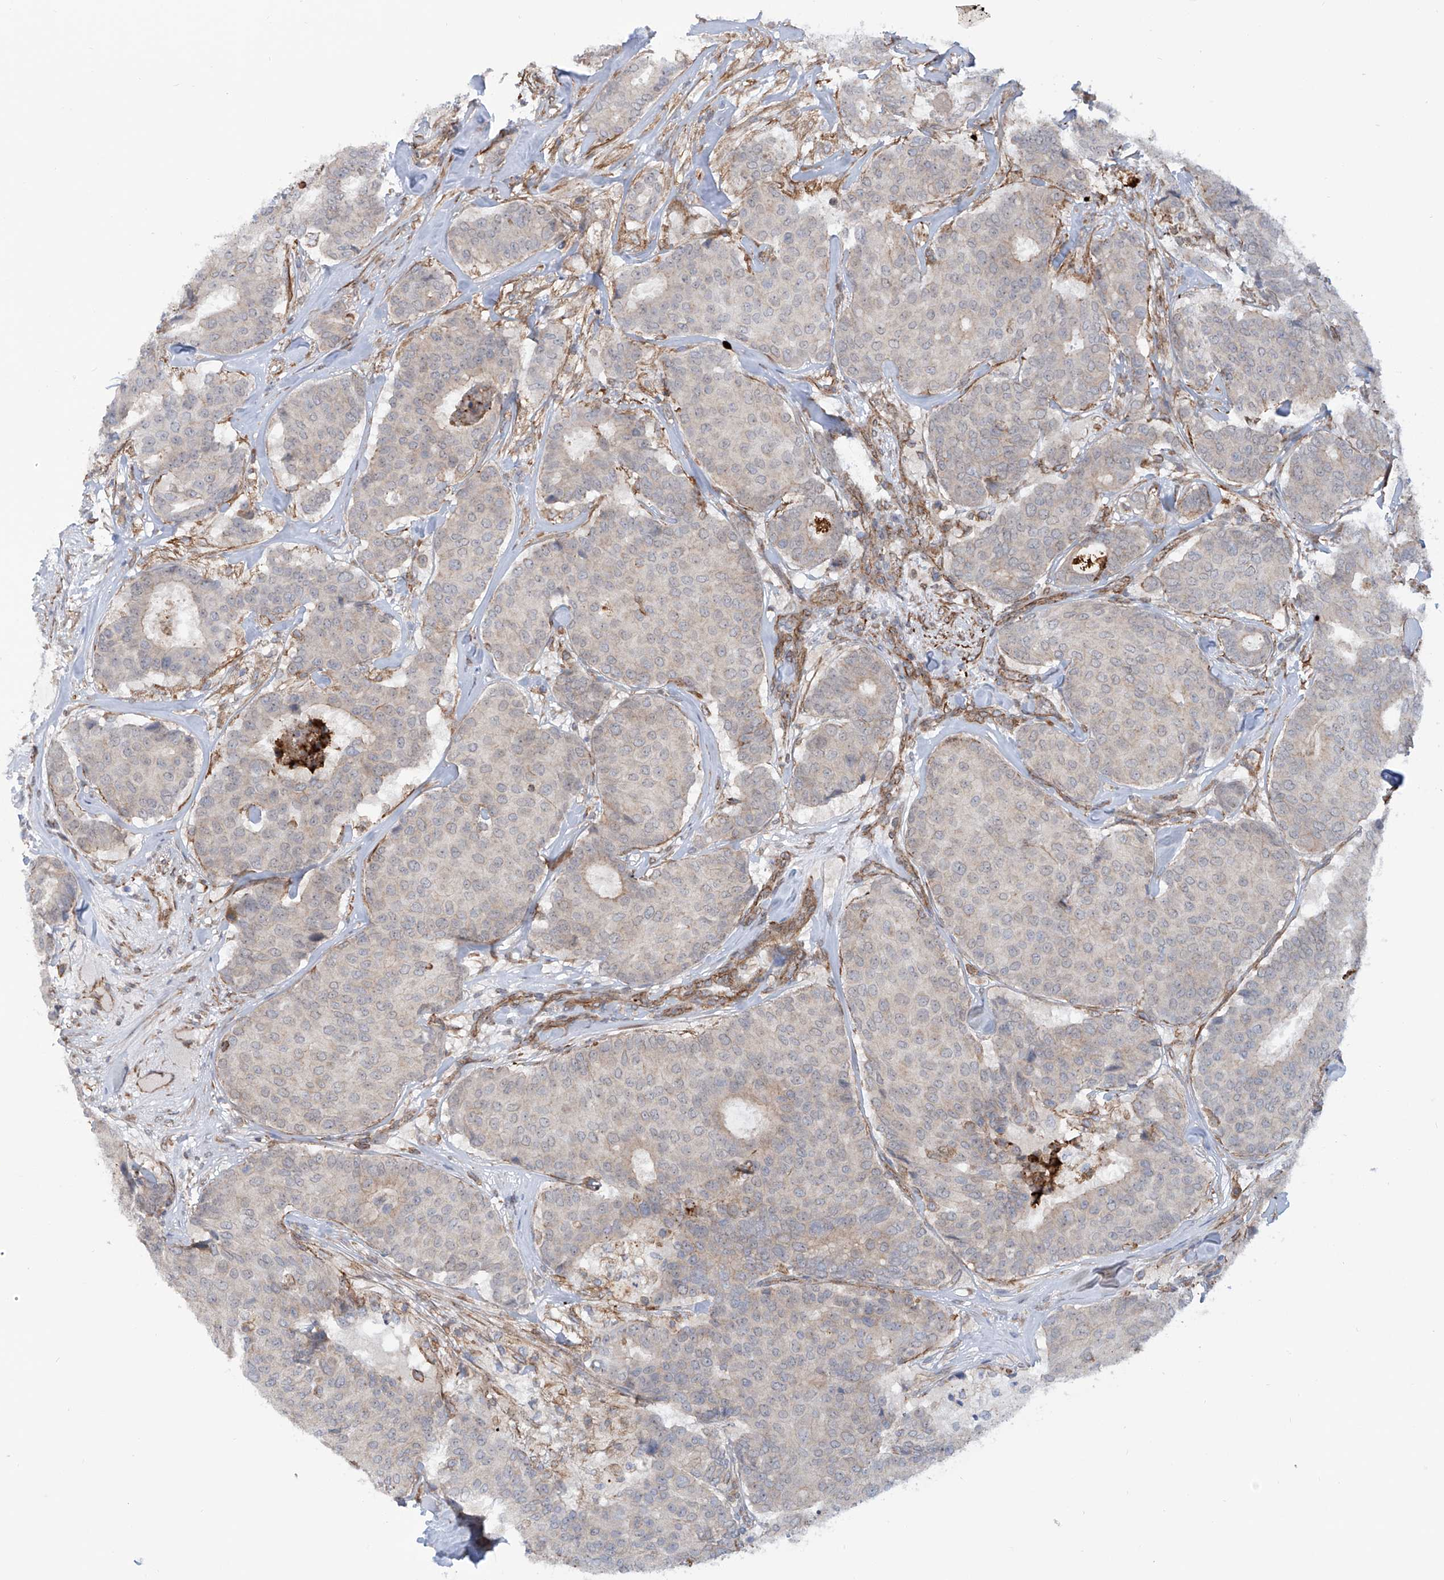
{"staining": {"intensity": "weak", "quantity": "25%-75%", "location": "cytoplasmic/membranous"}, "tissue": "breast cancer", "cell_type": "Tumor cells", "image_type": "cancer", "snomed": [{"axis": "morphology", "description": "Duct carcinoma"}, {"axis": "topography", "description": "Breast"}], "caption": "This image displays breast intraductal carcinoma stained with immunohistochemistry to label a protein in brown. The cytoplasmic/membranous of tumor cells show weak positivity for the protein. Nuclei are counter-stained blue.", "gene": "ZNF490", "patient": {"sex": "female", "age": 75}}